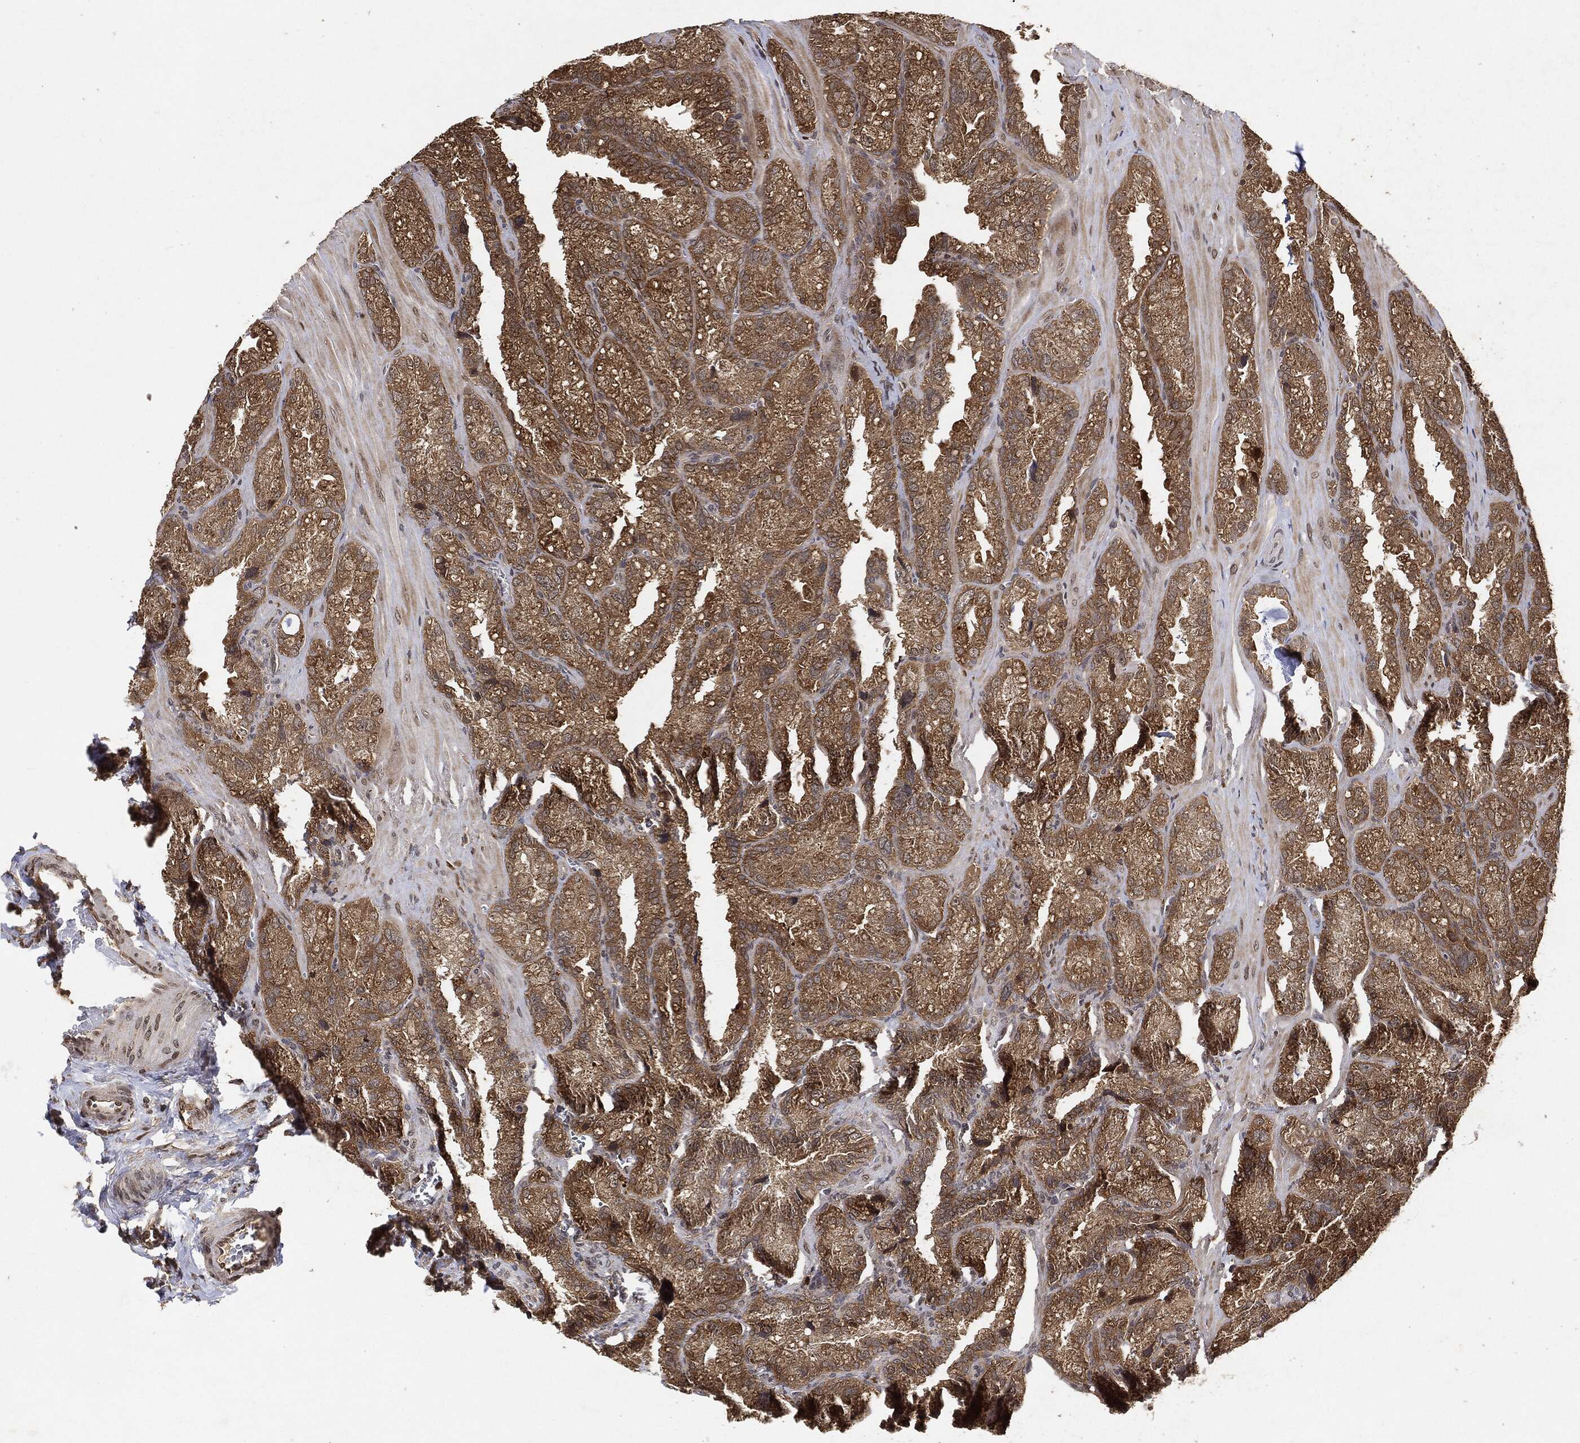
{"staining": {"intensity": "moderate", "quantity": ">75%", "location": "cytoplasmic/membranous"}, "tissue": "seminal vesicle", "cell_type": "Glandular cells", "image_type": "normal", "snomed": [{"axis": "morphology", "description": "Normal tissue, NOS"}, {"axis": "topography", "description": "Seminal veicle"}], "caption": "A medium amount of moderate cytoplasmic/membranous expression is identified in about >75% of glandular cells in normal seminal vesicle.", "gene": "ZNF226", "patient": {"sex": "male", "age": 57}}